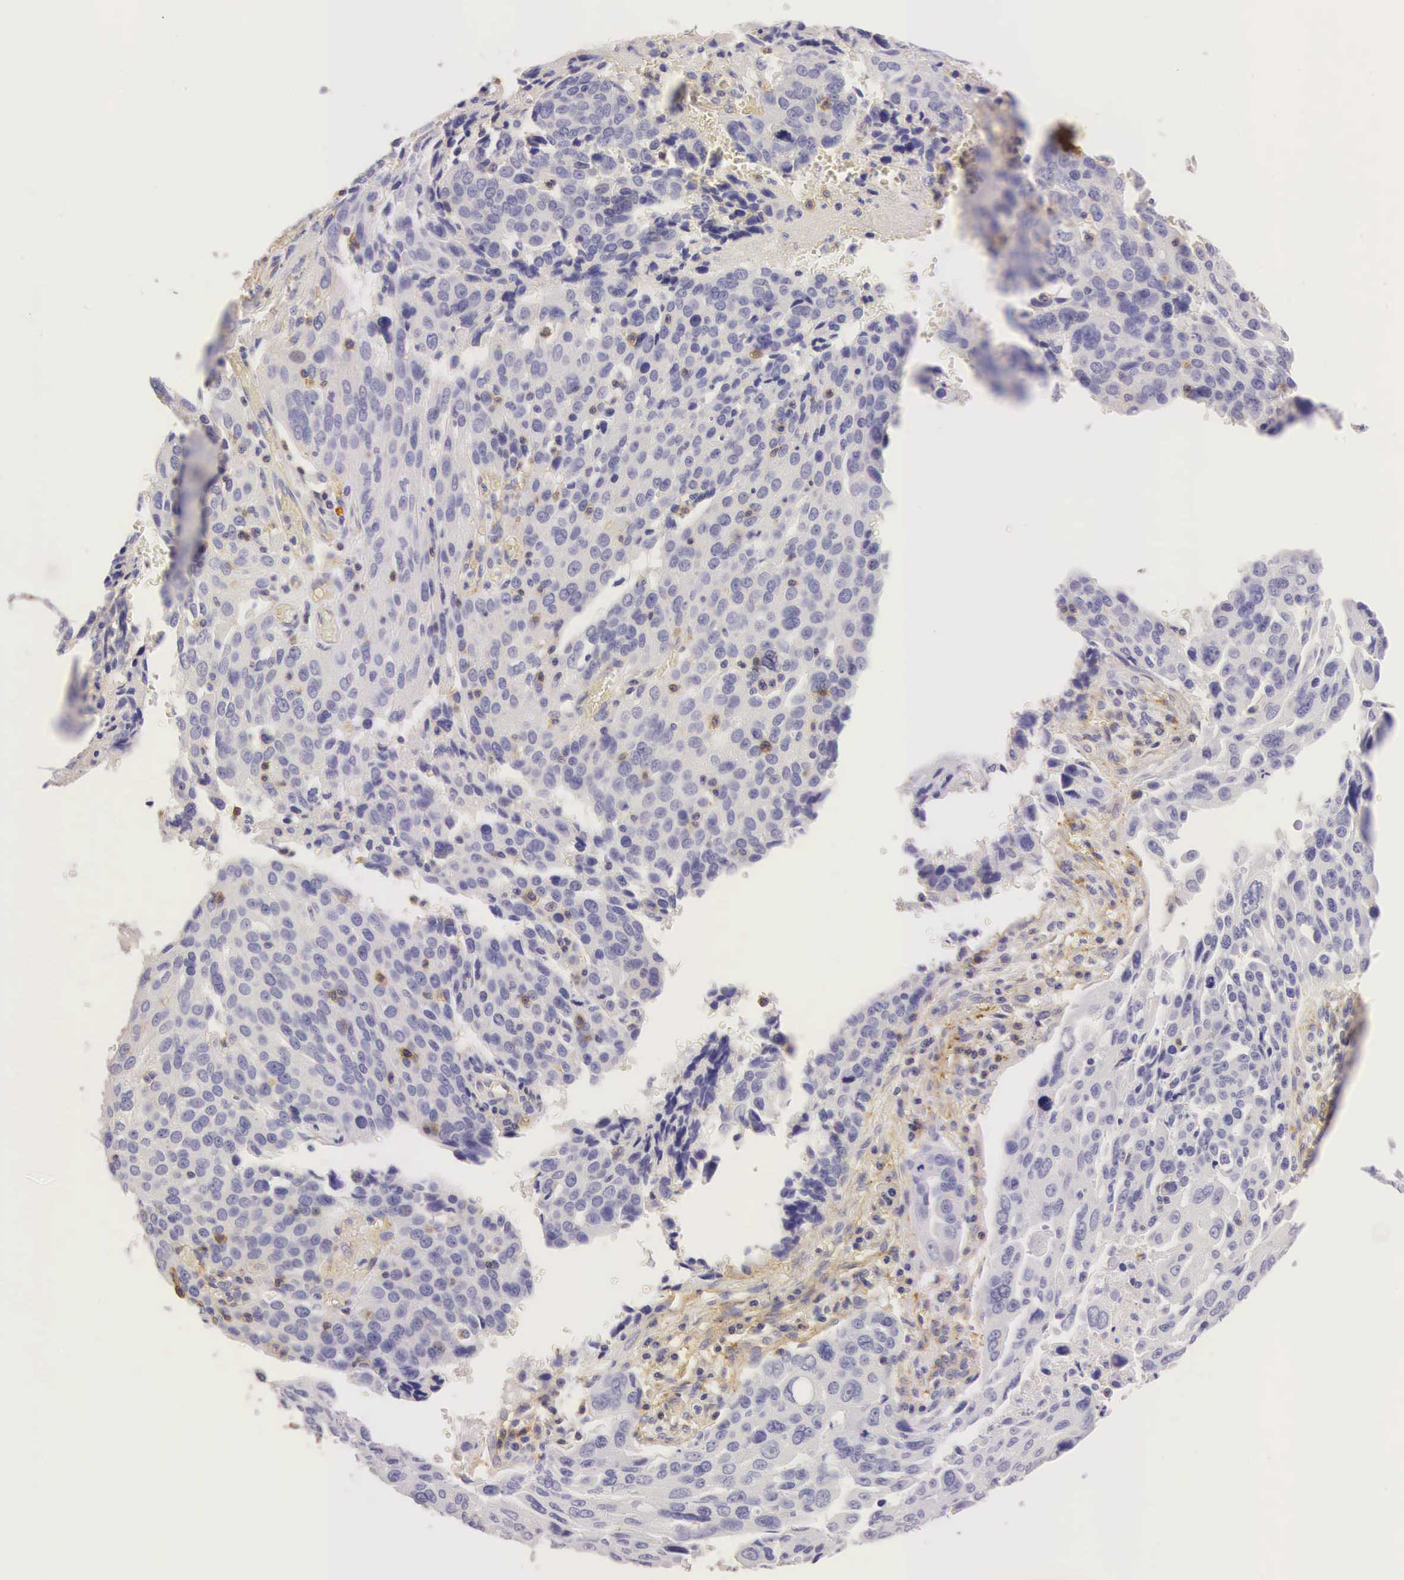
{"staining": {"intensity": "negative", "quantity": "none", "location": "none"}, "tissue": "ovarian cancer", "cell_type": "Tumor cells", "image_type": "cancer", "snomed": [{"axis": "morphology", "description": "Carcinoma, endometroid"}, {"axis": "topography", "description": "Ovary"}], "caption": "Ovarian endometroid carcinoma was stained to show a protein in brown. There is no significant expression in tumor cells. The staining is performed using DAB brown chromogen with nuclei counter-stained in using hematoxylin.", "gene": "CD99", "patient": {"sex": "female", "age": 75}}